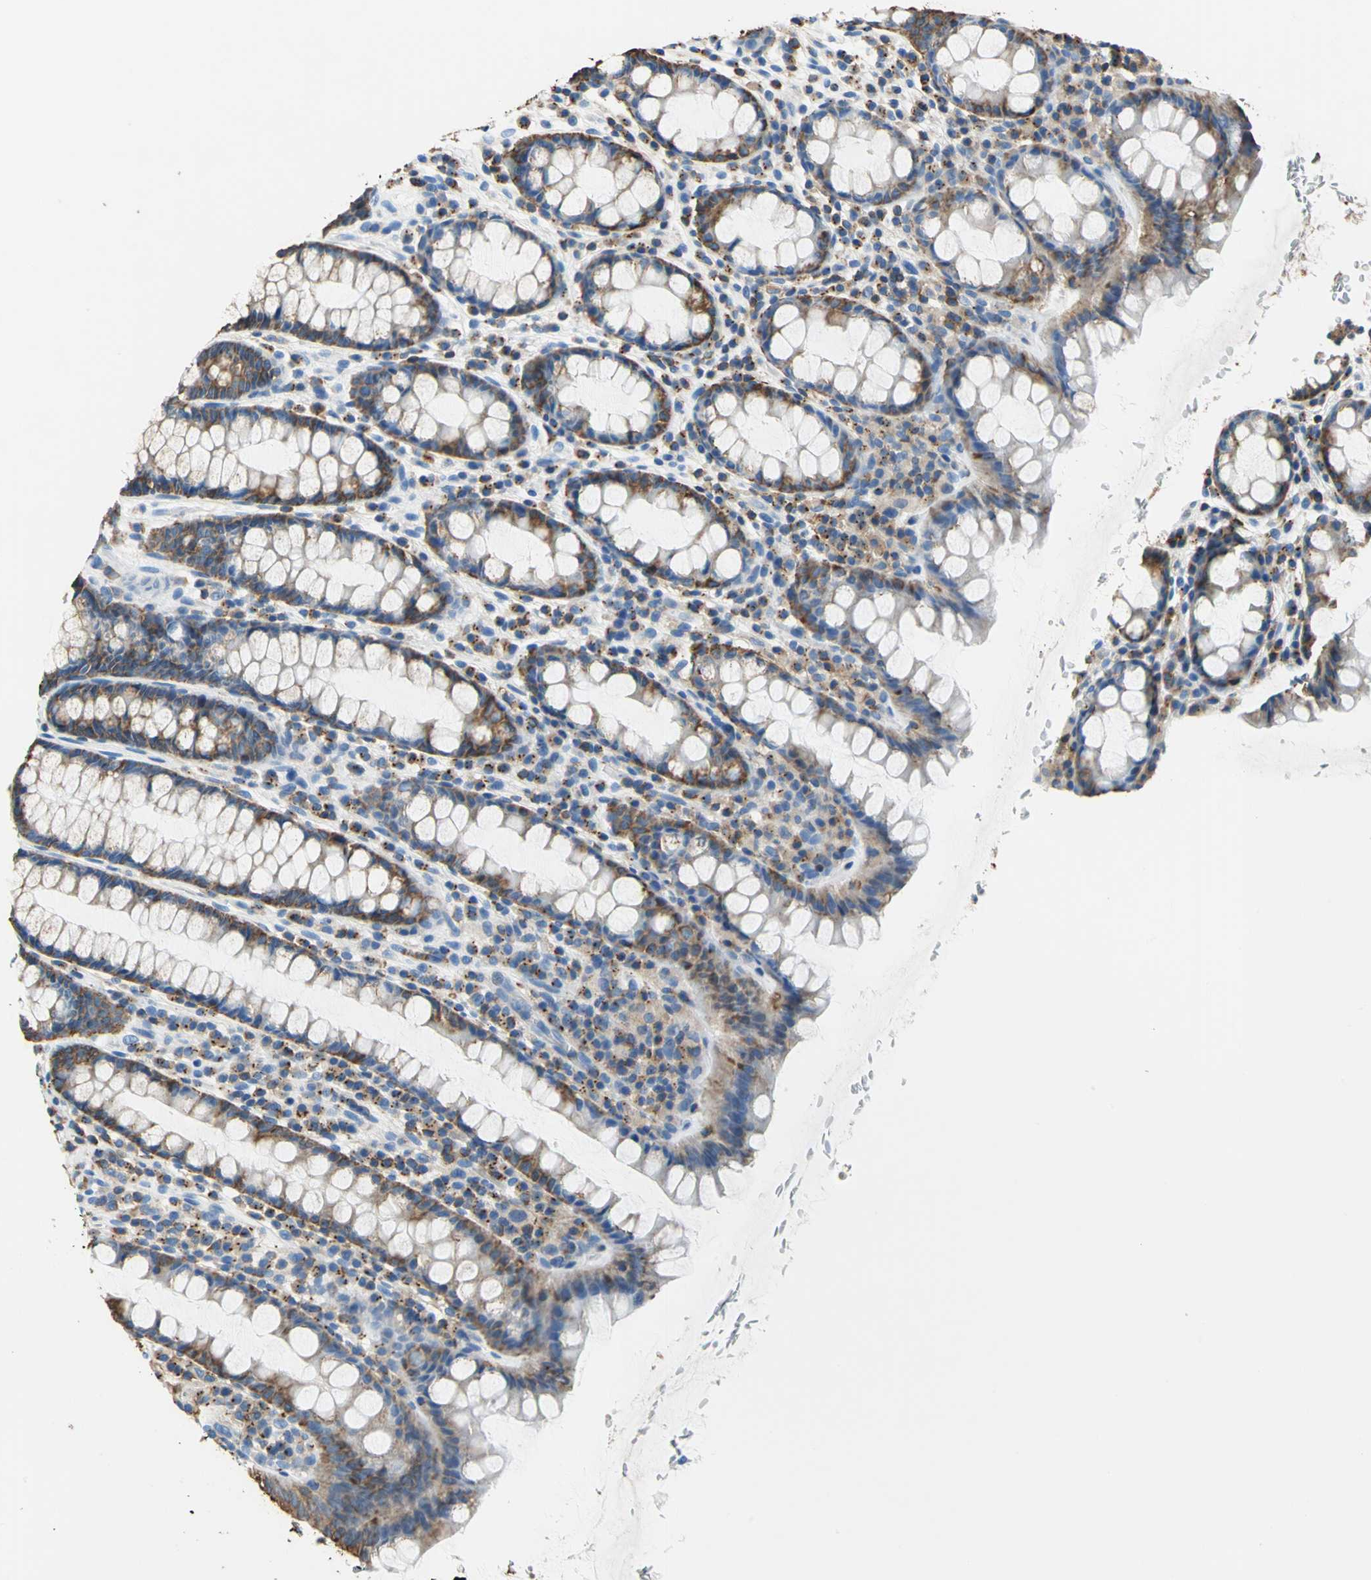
{"staining": {"intensity": "moderate", "quantity": ">75%", "location": "cytoplasmic/membranous"}, "tissue": "rectum", "cell_type": "Glandular cells", "image_type": "normal", "snomed": [{"axis": "morphology", "description": "Normal tissue, NOS"}, {"axis": "topography", "description": "Rectum"}], "caption": "Brown immunohistochemical staining in normal rectum demonstrates moderate cytoplasmic/membranous staining in about >75% of glandular cells.", "gene": "SEPTIN11", "patient": {"sex": "male", "age": 92}}